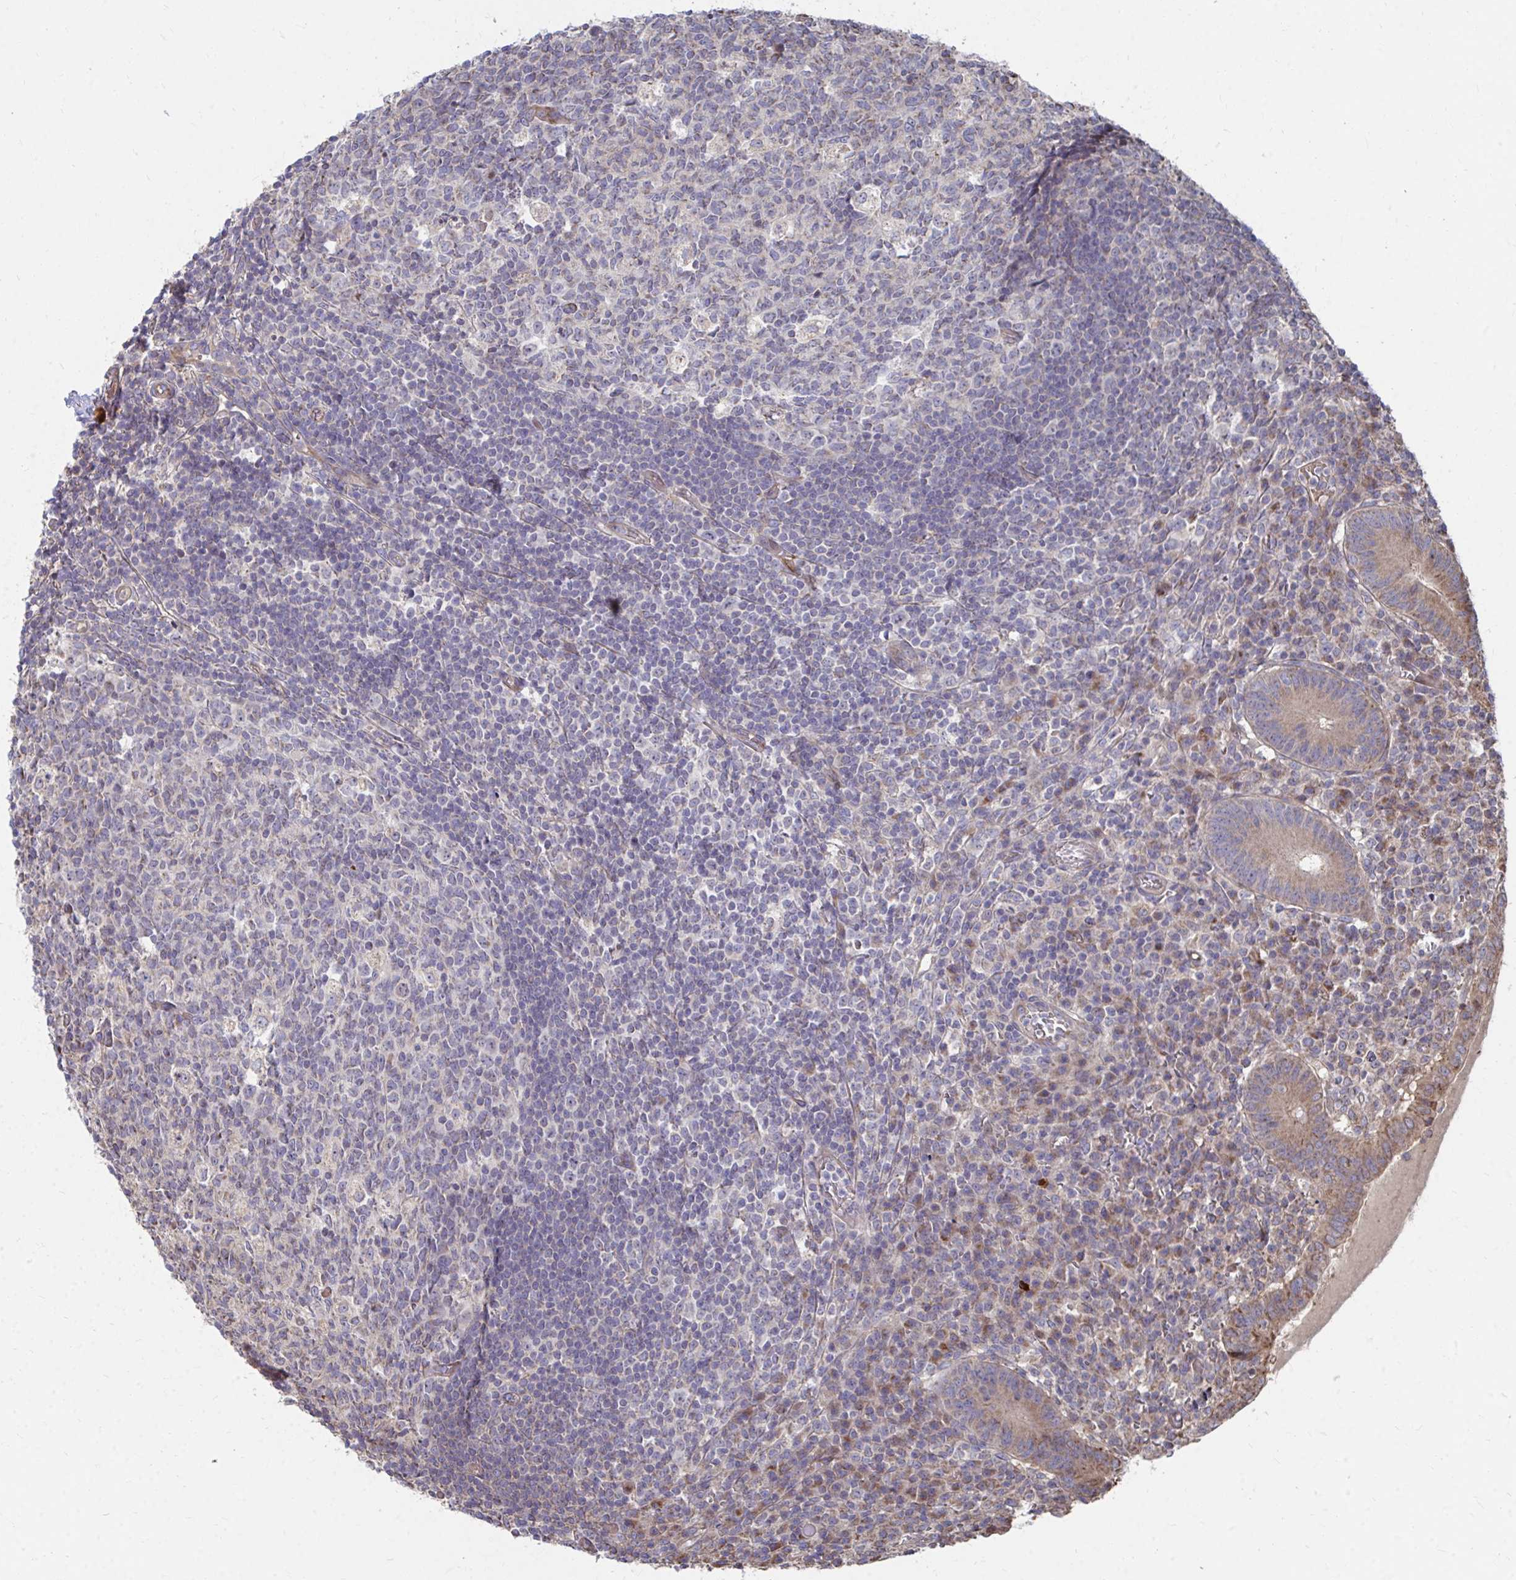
{"staining": {"intensity": "moderate", "quantity": ">75%", "location": "cytoplasmic/membranous"}, "tissue": "appendix", "cell_type": "Glandular cells", "image_type": "normal", "snomed": [{"axis": "morphology", "description": "Normal tissue, NOS"}, {"axis": "topography", "description": "Appendix"}], "caption": "Moderate cytoplasmic/membranous positivity is appreciated in approximately >75% of glandular cells in unremarkable appendix.", "gene": "FAM89A", "patient": {"sex": "male", "age": 18}}